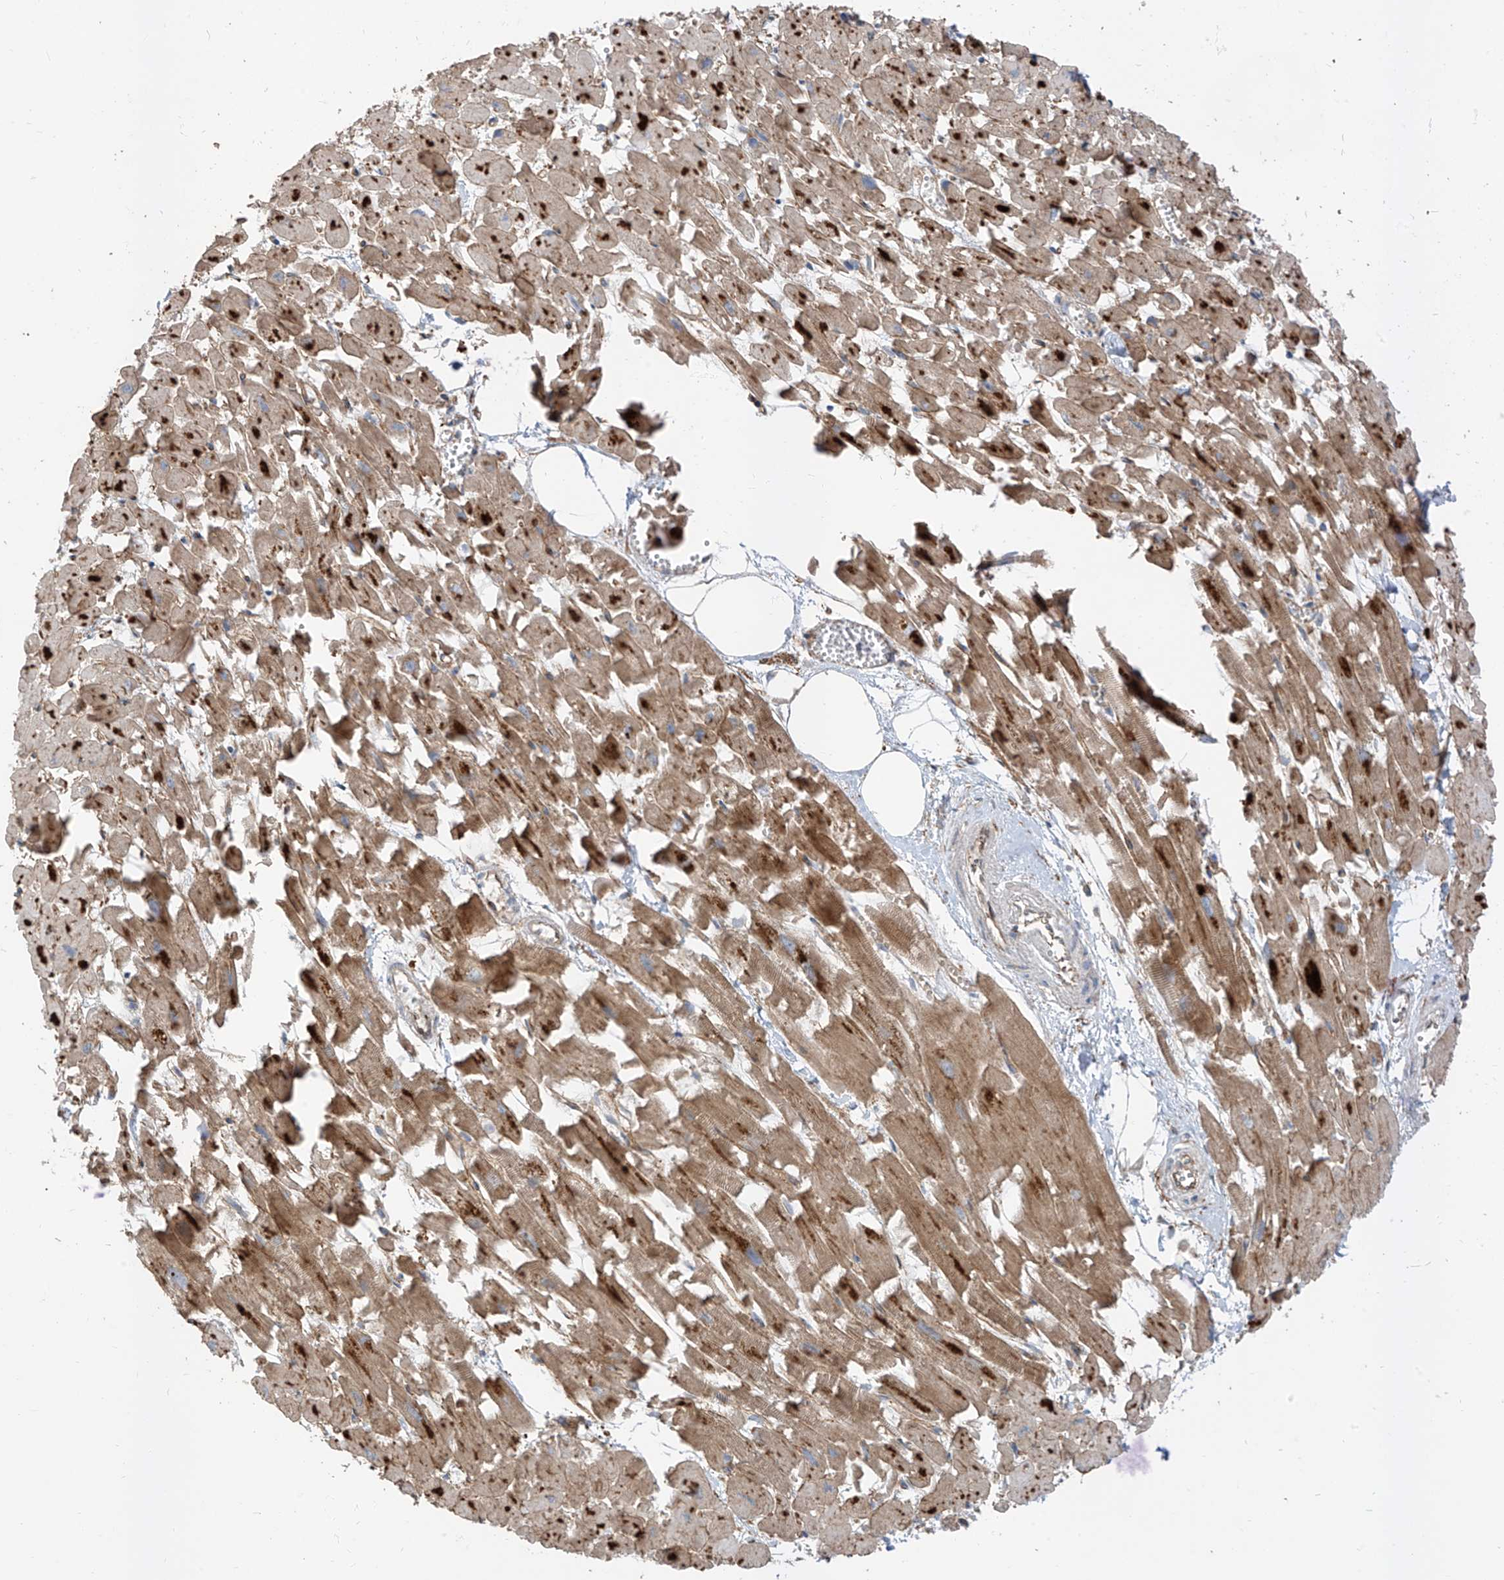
{"staining": {"intensity": "moderate", "quantity": ">75%", "location": "cytoplasmic/membranous"}, "tissue": "heart muscle", "cell_type": "Cardiomyocytes", "image_type": "normal", "snomed": [{"axis": "morphology", "description": "Normal tissue, NOS"}, {"axis": "topography", "description": "Heart"}], "caption": "Protein positivity by immunohistochemistry displays moderate cytoplasmic/membranous expression in about >75% of cardiomyocytes in benign heart muscle.", "gene": "EPHX4", "patient": {"sex": "female", "age": 64}}